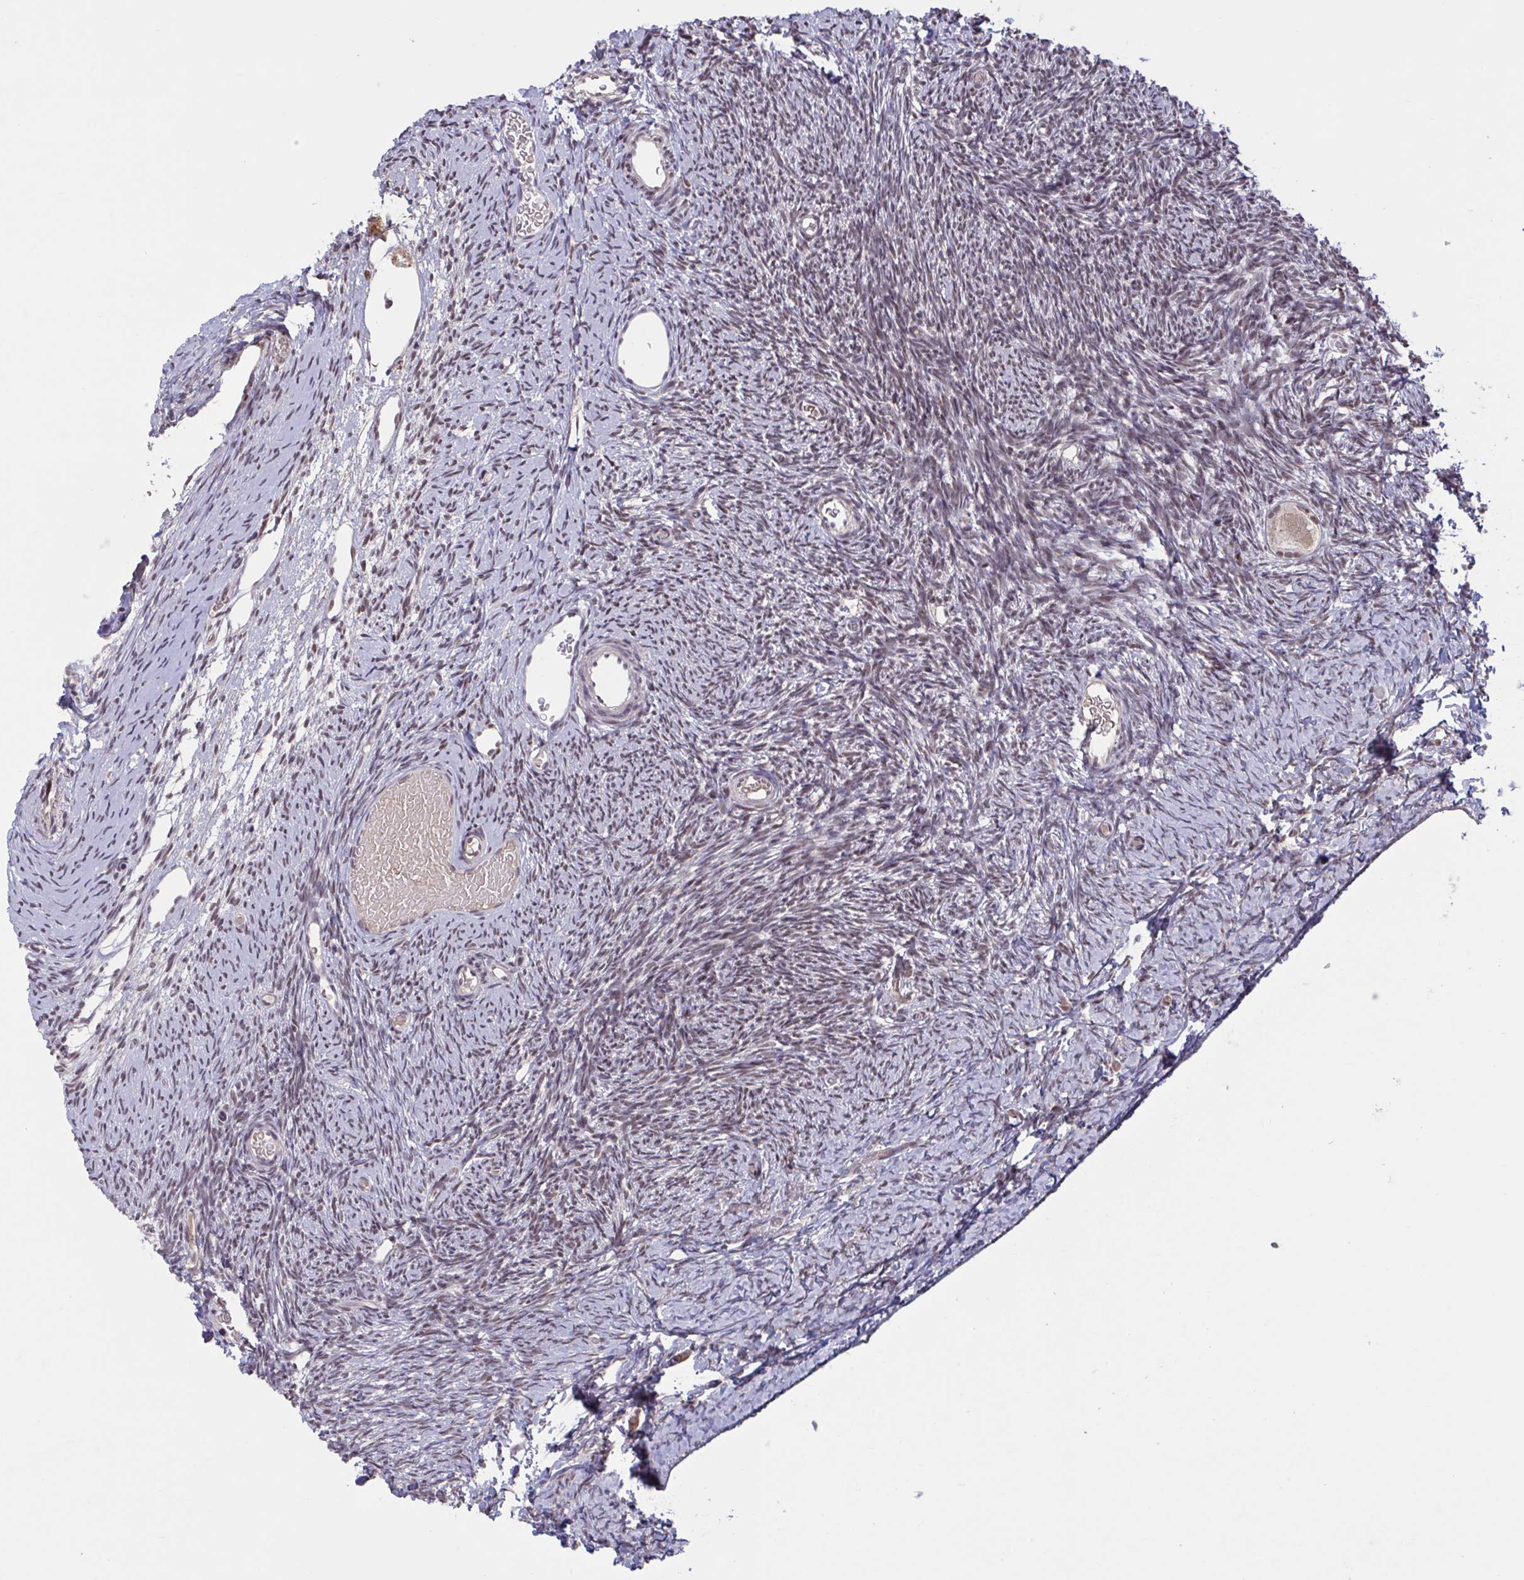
{"staining": {"intensity": "weak", "quantity": ">75%", "location": "cytoplasmic/membranous,nuclear"}, "tissue": "ovary", "cell_type": "Follicle cells", "image_type": "normal", "snomed": [{"axis": "morphology", "description": "Normal tissue, NOS"}, {"axis": "topography", "description": "Ovary"}], "caption": "Ovary was stained to show a protein in brown. There is low levels of weak cytoplasmic/membranous,nuclear expression in approximately >75% of follicle cells. The protein of interest is shown in brown color, while the nuclei are stained blue.", "gene": "ZNF414", "patient": {"sex": "female", "age": 39}}